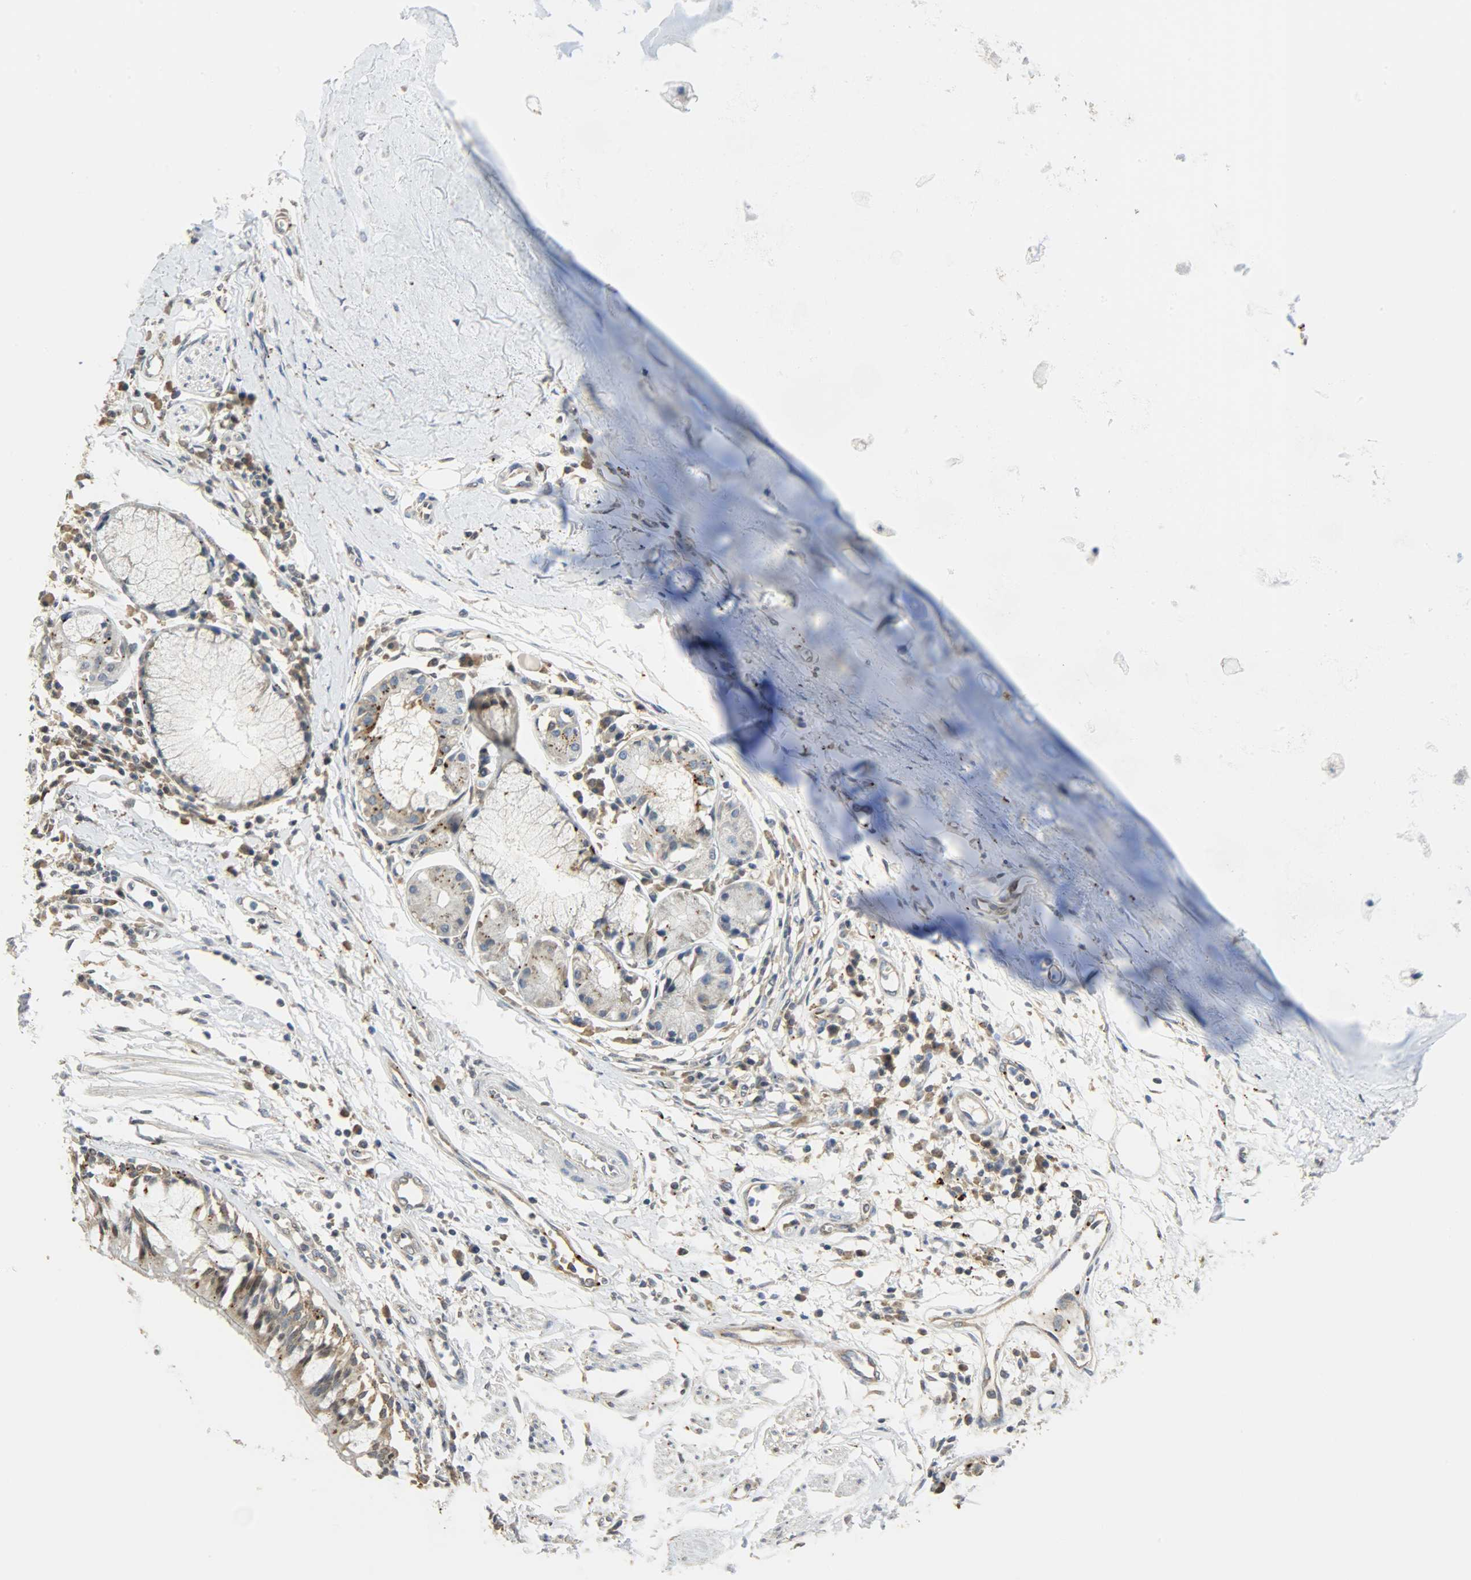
{"staining": {"intensity": "weak", "quantity": ">75%", "location": "cytoplasmic/membranous"}, "tissue": "adipose tissue", "cell_type": "Adipocytes", "image_type": "normal", "snomed": [{"axis": "morphology", "description": "Normal tissue, NOS"}, {"axis": "morphology", "description": "Adenocarcinoma, NOS"}, {"axis": "topography", "description": "Cartilage tissue"}, {"axis": "topography", "description": "Bronchus"}, {"axis": "topography", "description": "Lung"}], "caption": "Approximately >75% of adipocytes in benign human adipose tissue demonstrate weak cytoplasmic/membranous protein positivity as visualized by brown immunohistochemical staining.", "gene": "GIT2", "patient": {"sex": "female", "age": 67}}